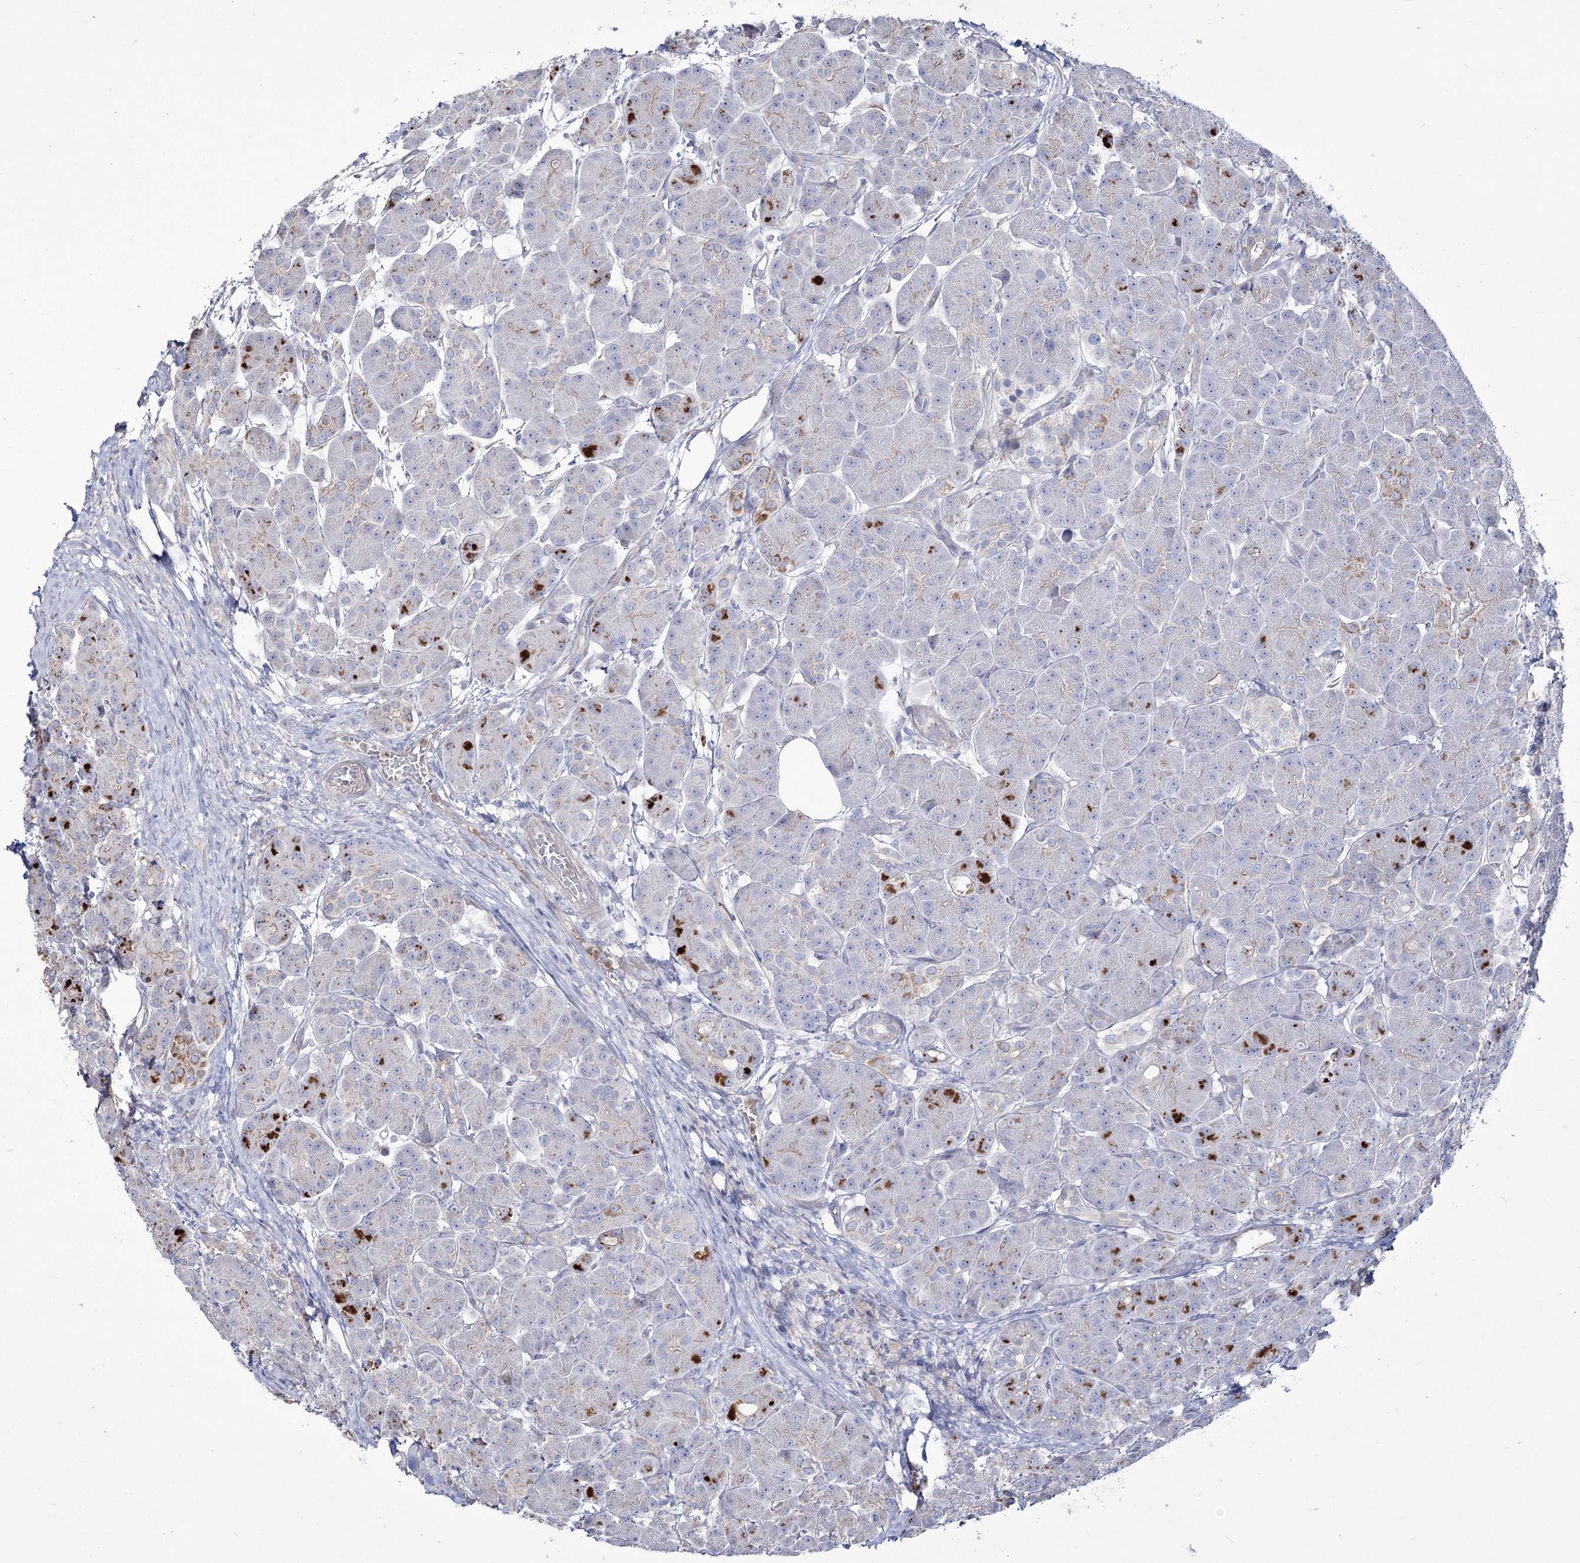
{"staining": {"intensity": "strong", "quantity": "<25%", "location": "cytoplasmic/membranous"}, "tissue": "pancreas", "cell_type": "Exocrine glandular cells", "image_type": "normal", "snomed": [{"axis": "morphology", "description": "Normal tissue, NOS"}, {"axis": "topography", "description": "Pancreas"}], "caption": "Pancreas was stained to show a protein in brown. There is medium levels of strong cytoplasmic/membranous expression in about <25% of exocrine glandular cells. The staining was performed using DAB (3,3'-diaminobenzidine), with brown indicating positive protein expression. Nuclei are stained blue with hematoxylin.", "gene": "ME3", "patient": {"sex": "male", "age": 63}}